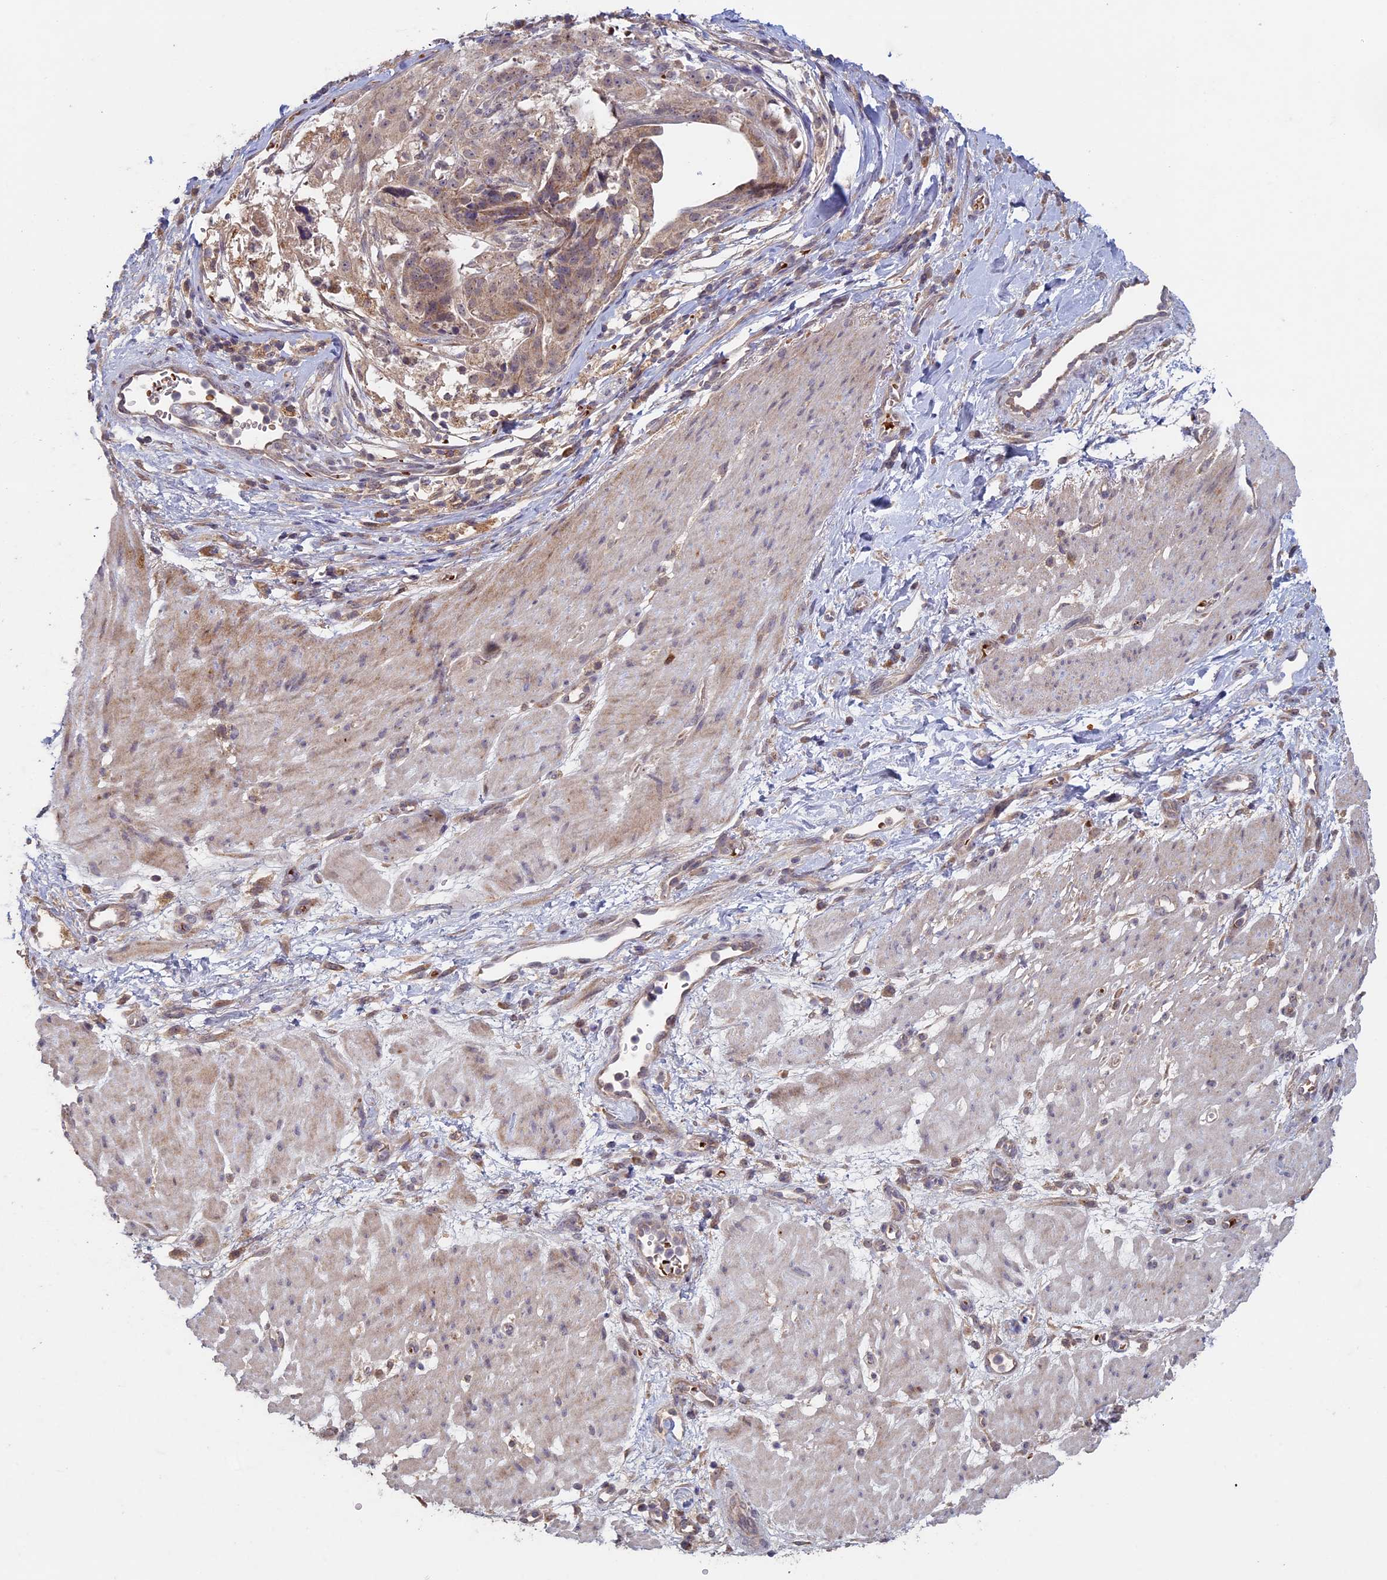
{"staining": {"intensity": "weak", "quantity": "25%-75%", "location": "cytoplasmic/membranous"}, "tissue": "stomach cancer", "cell_type": "Tumor cells", "image_type": "cancer", "snomed": [{"axis": "morphology", "description": "Adenocarcinoma, NOS"}, {"axis": "topography", "description": "Stomach"}], "caption": "Protein expression by immunohistochemistry (IHC) demonstrates weak cytoplasmic/membranous expression in approximately 25%-75% of tumor cells in adenocarcinoma (stomach). (DAB (3,3'-diaminobenzidine) IHC, brown staining for protein, blue staining for nuclei).", "gene": "RCCD1", "patient": {"sex": "male", "age": 48}}